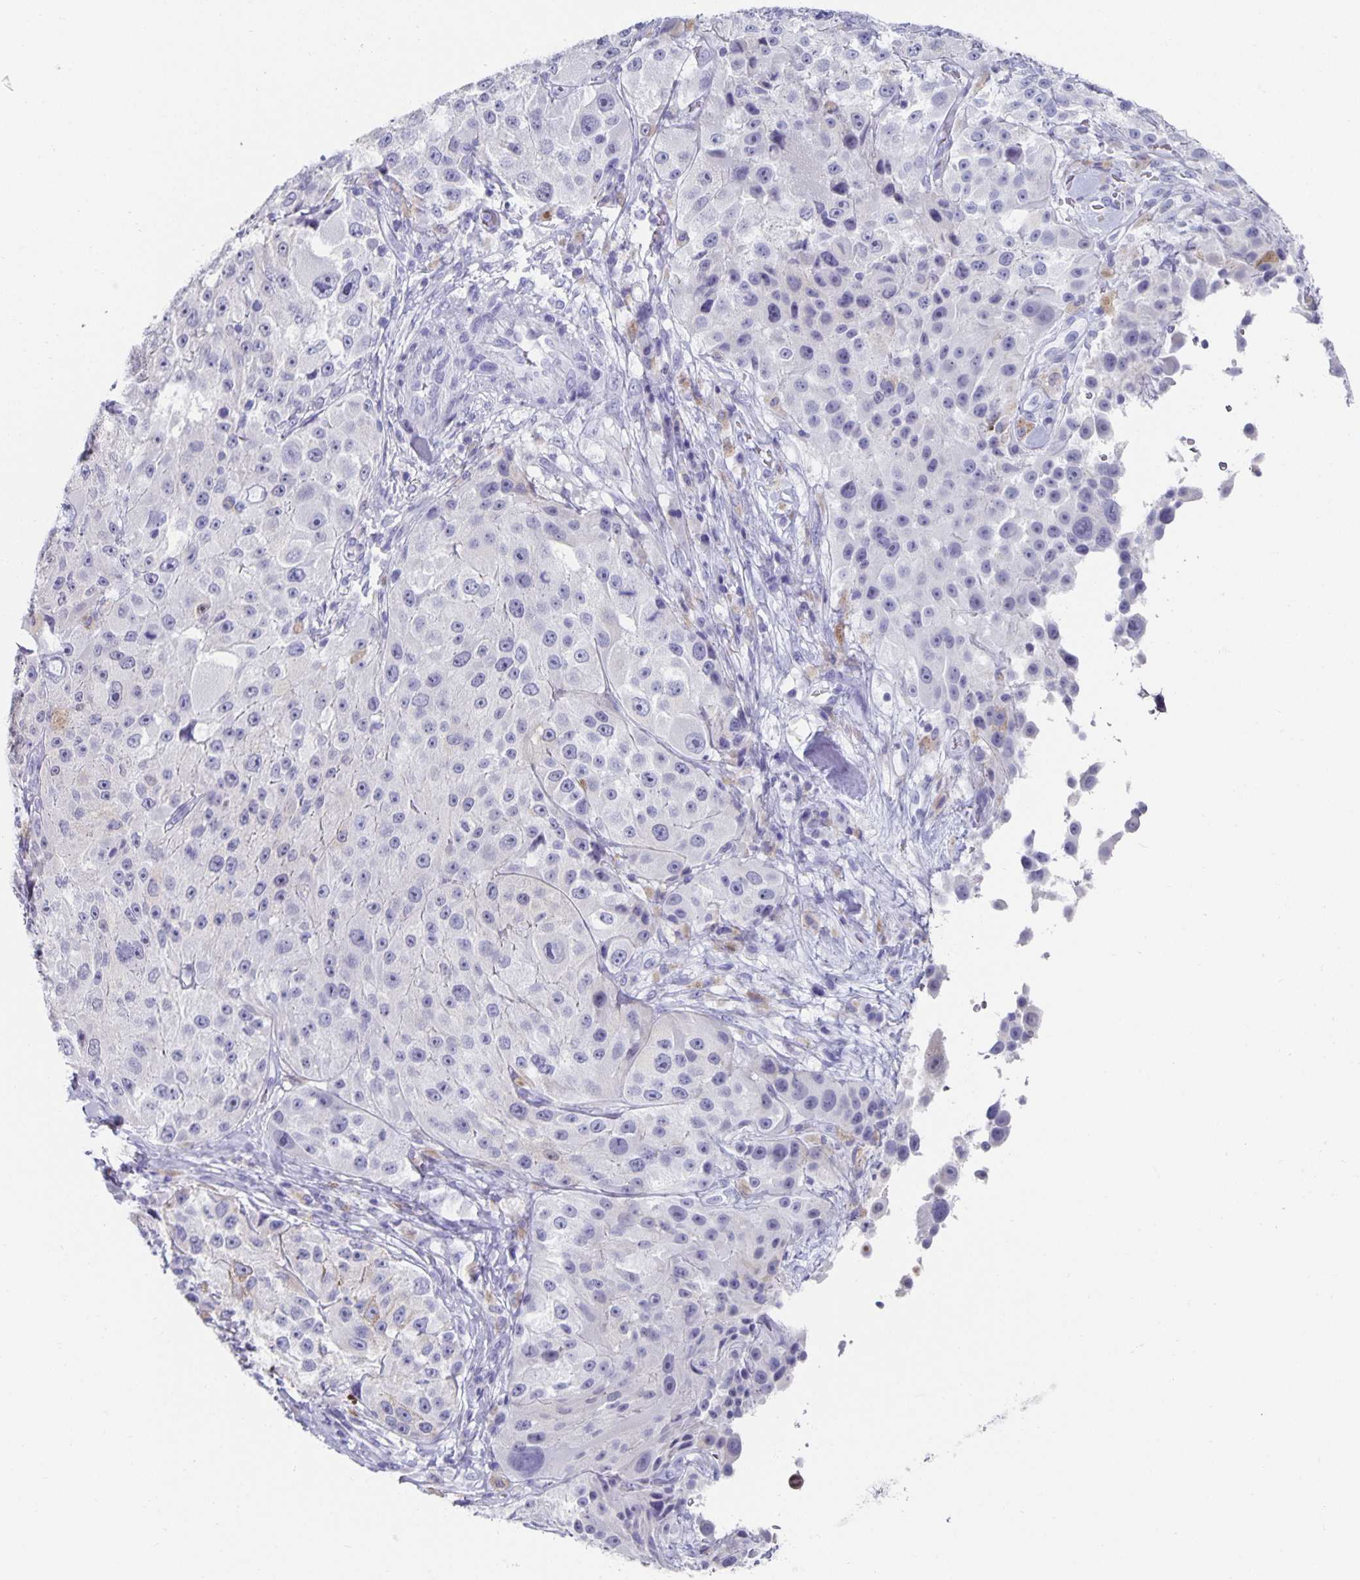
{"staining": {"intensity": "negative", "quantity": "none", "location": "none"}, "tissue": "melanoma", "cell_type": "Tumor cells", "image_type": "cancer", "snomed": [{"axis": "morphology", "description": "Malignant melanoma, Metastatic site"}, {"axis": "topography", "description": "Lymph node"}], "caption": "Malignant melanoma (metastatic site) stained for a protein using immunohistochemistry shows no expression tumor cells.", "gene": "CHGA", "patient": {"sex": "male", "age": 62}}